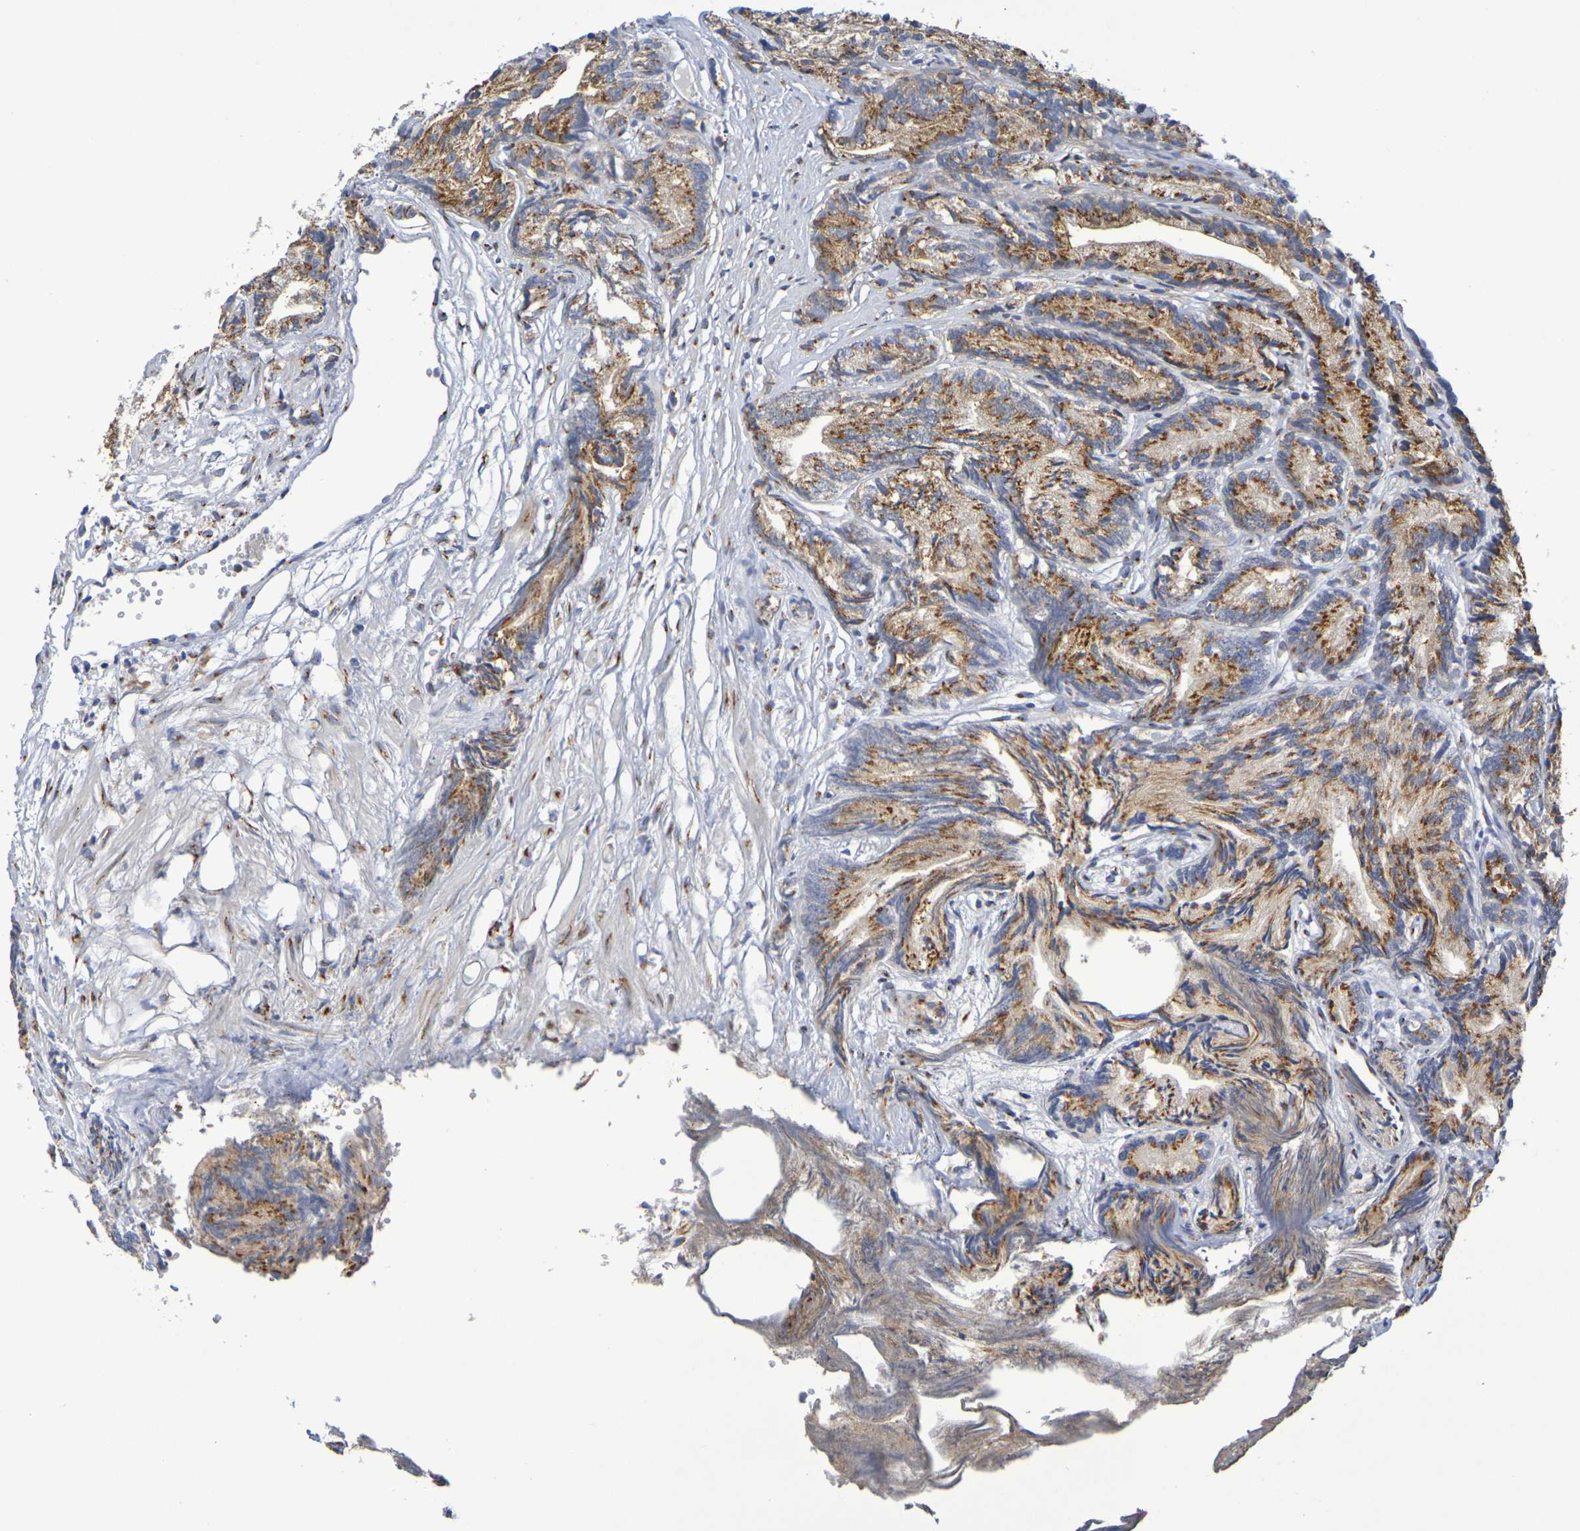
{"staining": {"intensity": "moderate", "quantity": ">75%", "location": "cytoplasmic/membranous"}, "tissue": "prostate cancer", "cell_type": "Tumor cells", "image_type": "cancer", "snomed": [{"axis": "morphology", "description": "Adenocarcinoma, Low grade"}, {"axis": "topography", "description": "Prostate"}], "caption": "Human prostate cancer stained with a protein marker exhibits moderate staining in tumor cells.", "gene": "DCP2", "patient": {"sex": "male", "age": 89}}